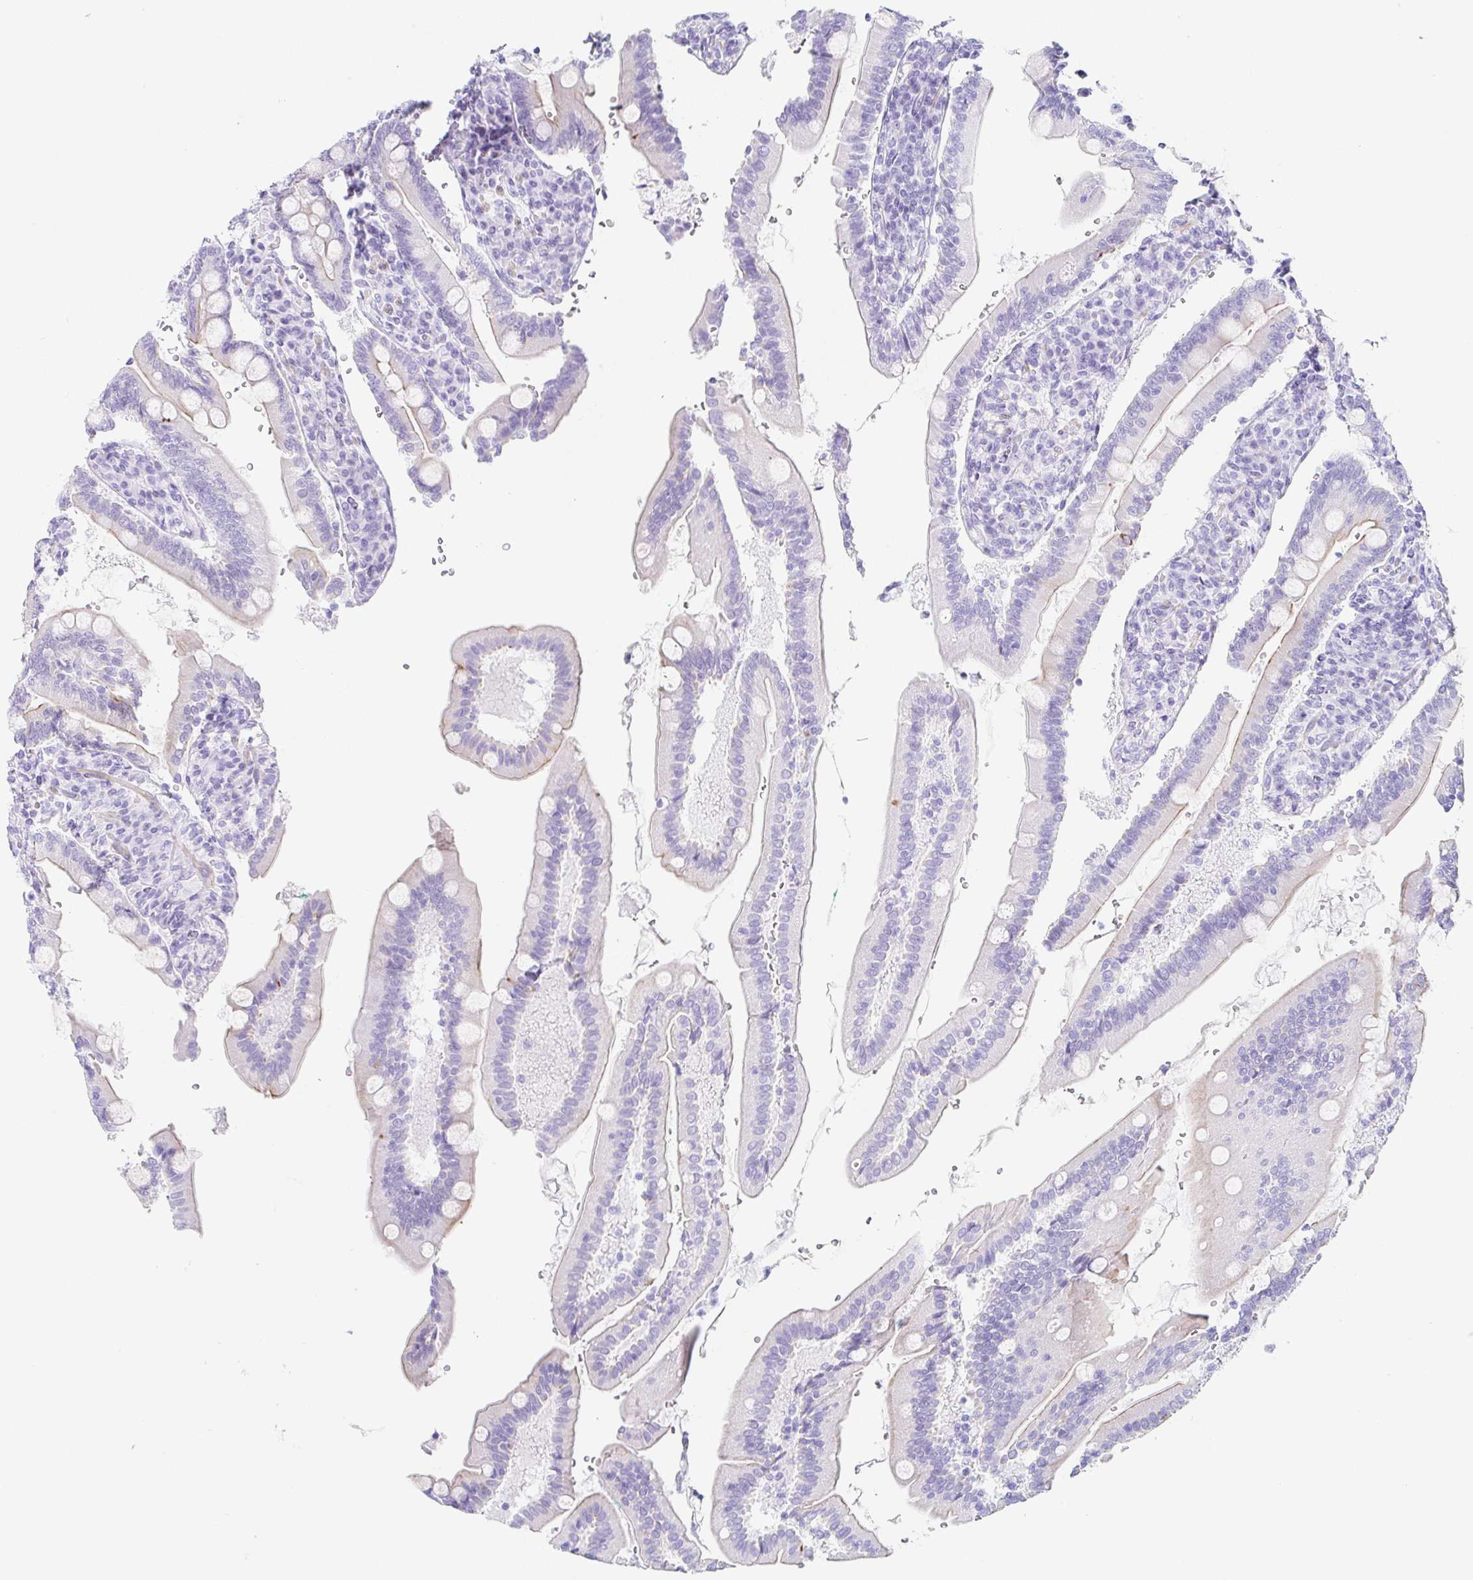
{"staining": {"intensity": "moderate", "quantity": "<25%", "location": "cytoplasmic/membranous"}, "tissue": "duodenum", "cell_type": "Glandular cells", "image_type": "normal", "snomed": [{"axis": "morphology", "description": "Normal tissue, NOS"}, {"axis": "topography", "description": "Duodenum"}], "caption": "Immunohistochemistry (IHC) (DAB (3,3'-diaminobenzidine)) staining of benign duodenum reveals moderate cytoplasmic/membranous protein positivity in about <25% of glandular cells. (brown staining indicates protein expression, while blue staining denotes nuclei).", "gene": "CLDND2", "patient": {"sex": "female", "age": 67}}